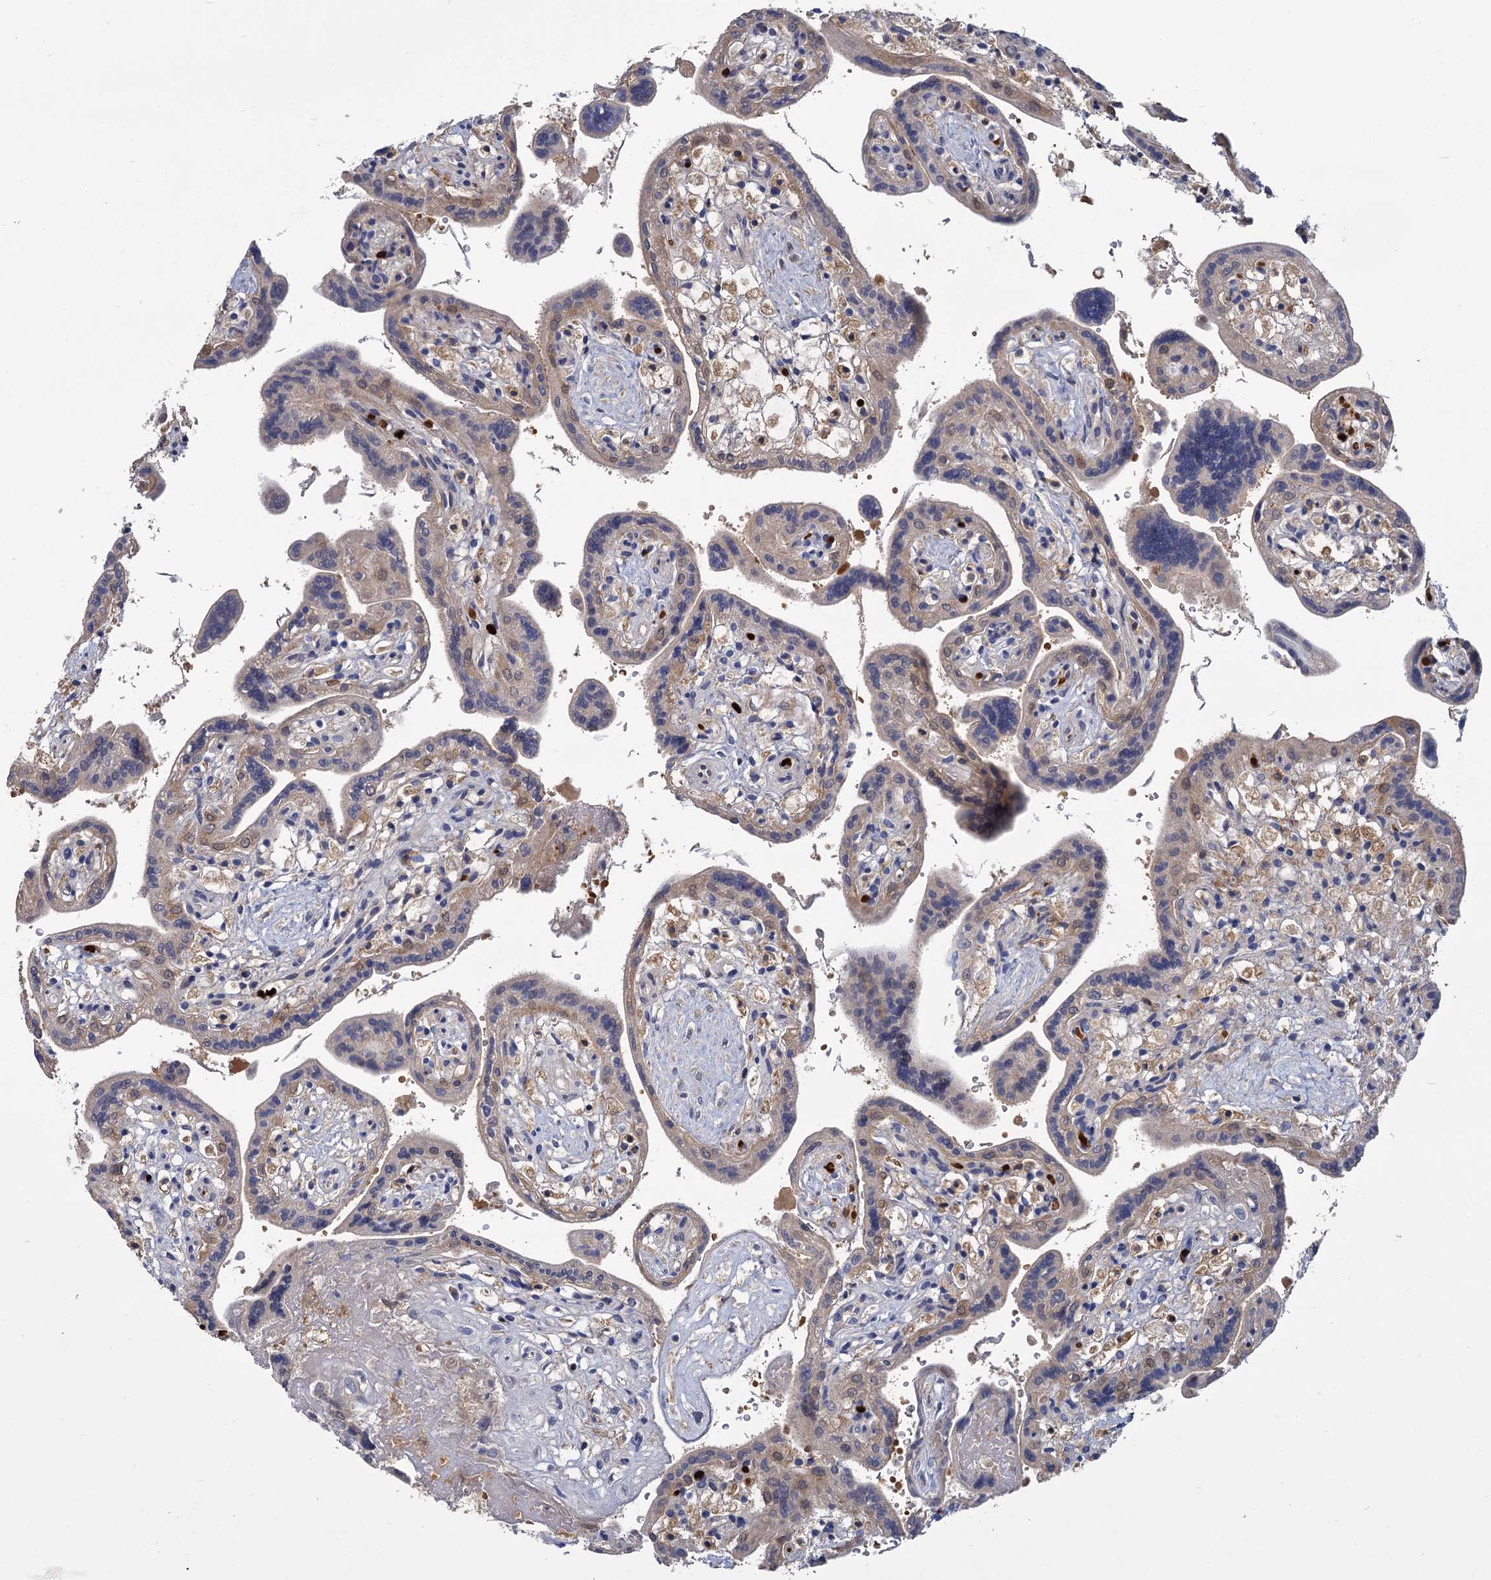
{"staining": {"intensity": "weak", "quantity": "25%-75%", "location": "cytoplasmic/membranous"}, "tissue": "placenta", "cell_type": "Trophoblastic cells", "image_type": "normal", "snomed": [{"axis": "morphology", "description": "Normal tissue, NOS"}, {"axis": "topography", "description": "Placenta"}], "caption": "The micrograph demonstrates staining of normal placenta, revealing weak cytoplasmic/membranous protein positivity (brown color) within trophoblastic cells. The staining is performed using DAB (3,3'-diaminobenzidine) brown chromogen to label protein expression. The nuclei are counter-stained blue using hematoxylin.", "gene": "GCLC", "patient": {"sex": "female", "age": 37}}